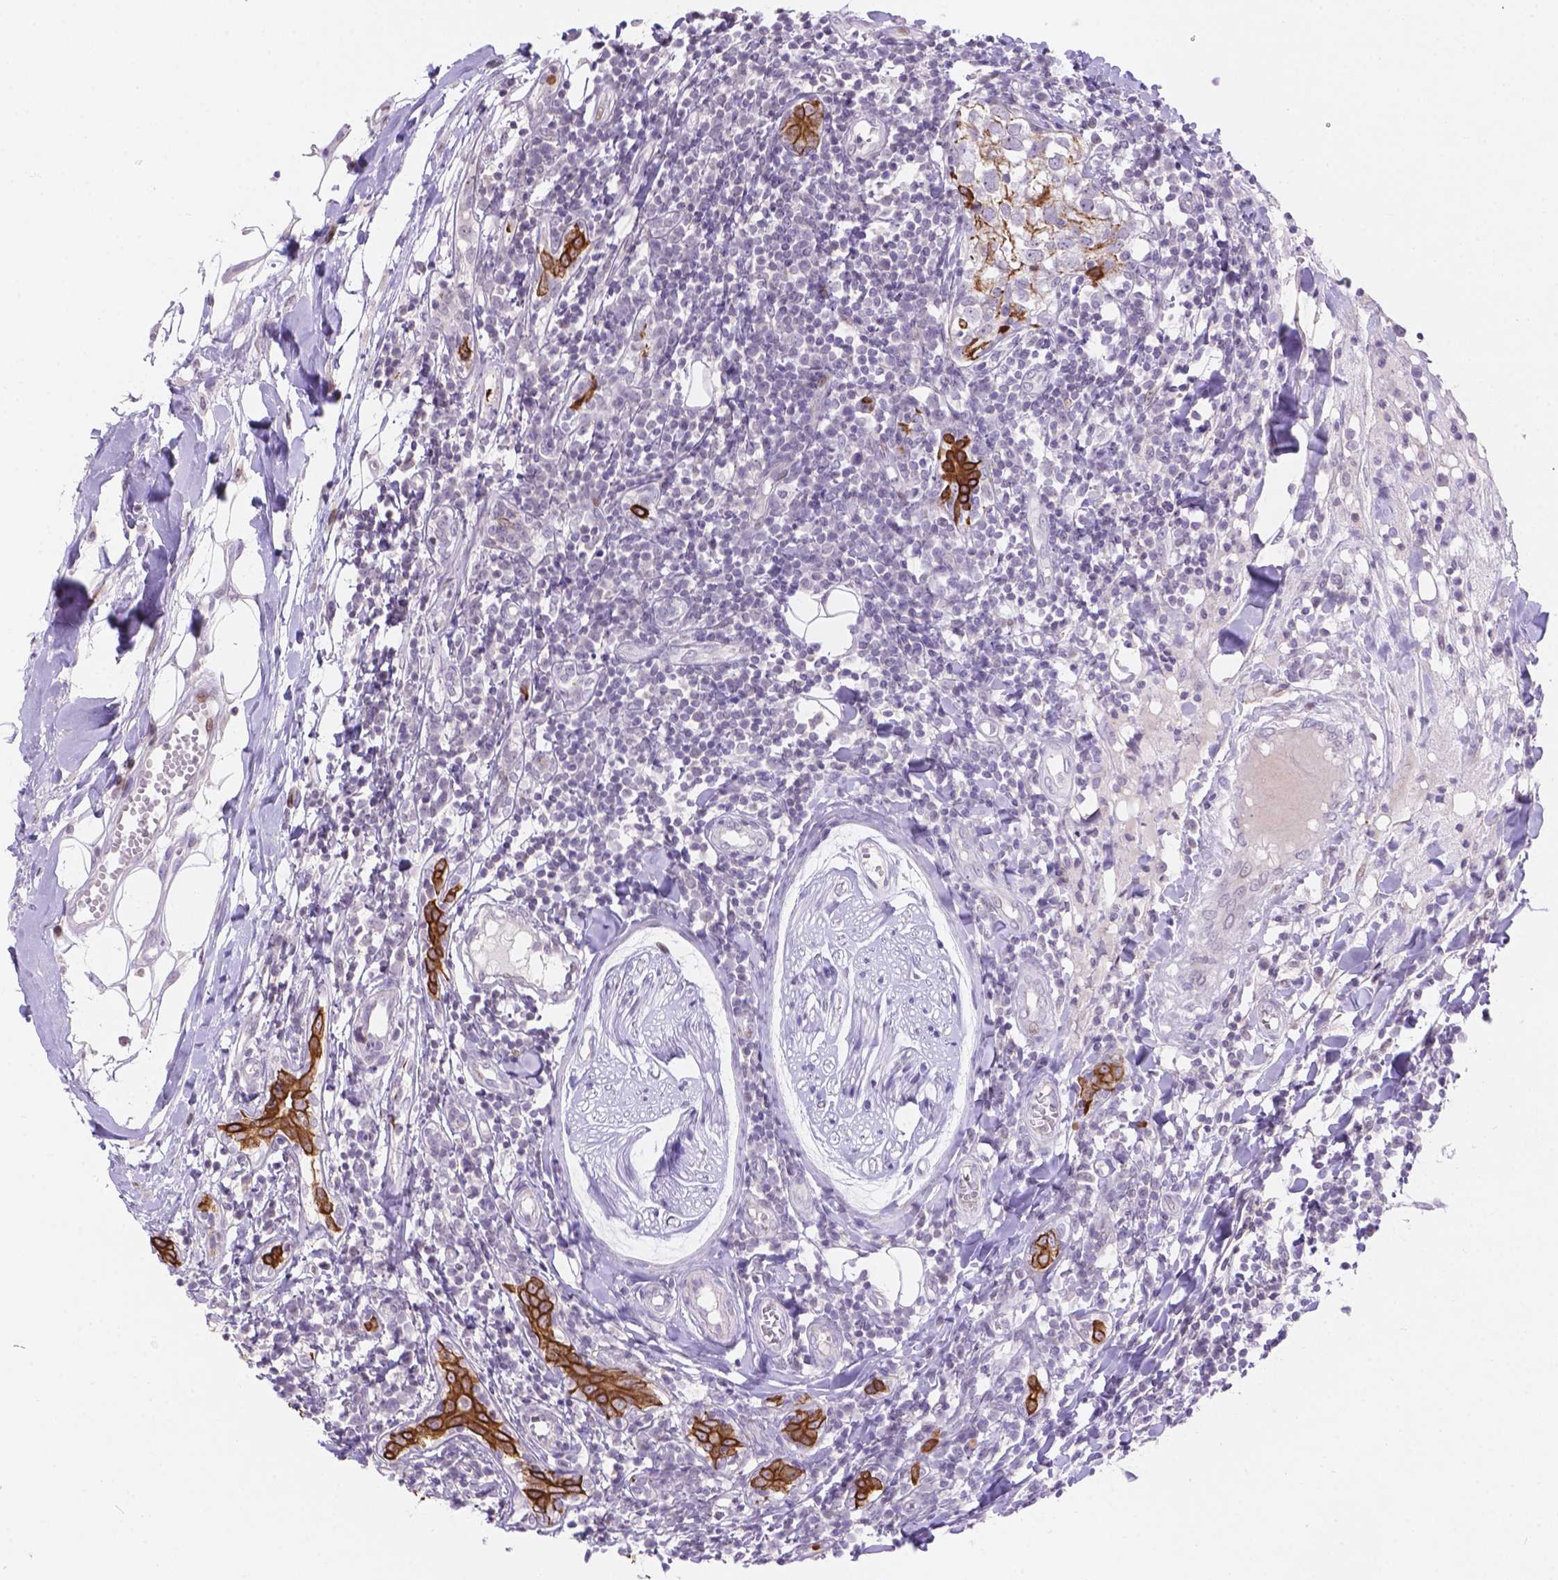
{"staining": {"intensity": "strong", "quantity": ">75%", "location": "cytoplasmic/membranous"}, "tissue": "breast cancer", "cell_type": "Tumor cells", "image_type": "cancer", "snomed": [{"axis": "morphology", "description": "Duct carcinoma"}, {"axis": "topography", "description": "Breast"}], "caption": "This is an image of IHC staining of breast invasive ductal carcinoma, which shows strong expression in the cytoplasmic/membranous of tumor cells.", "gene": "DMWD", "patient": {"sex": "female", "age": 30}}